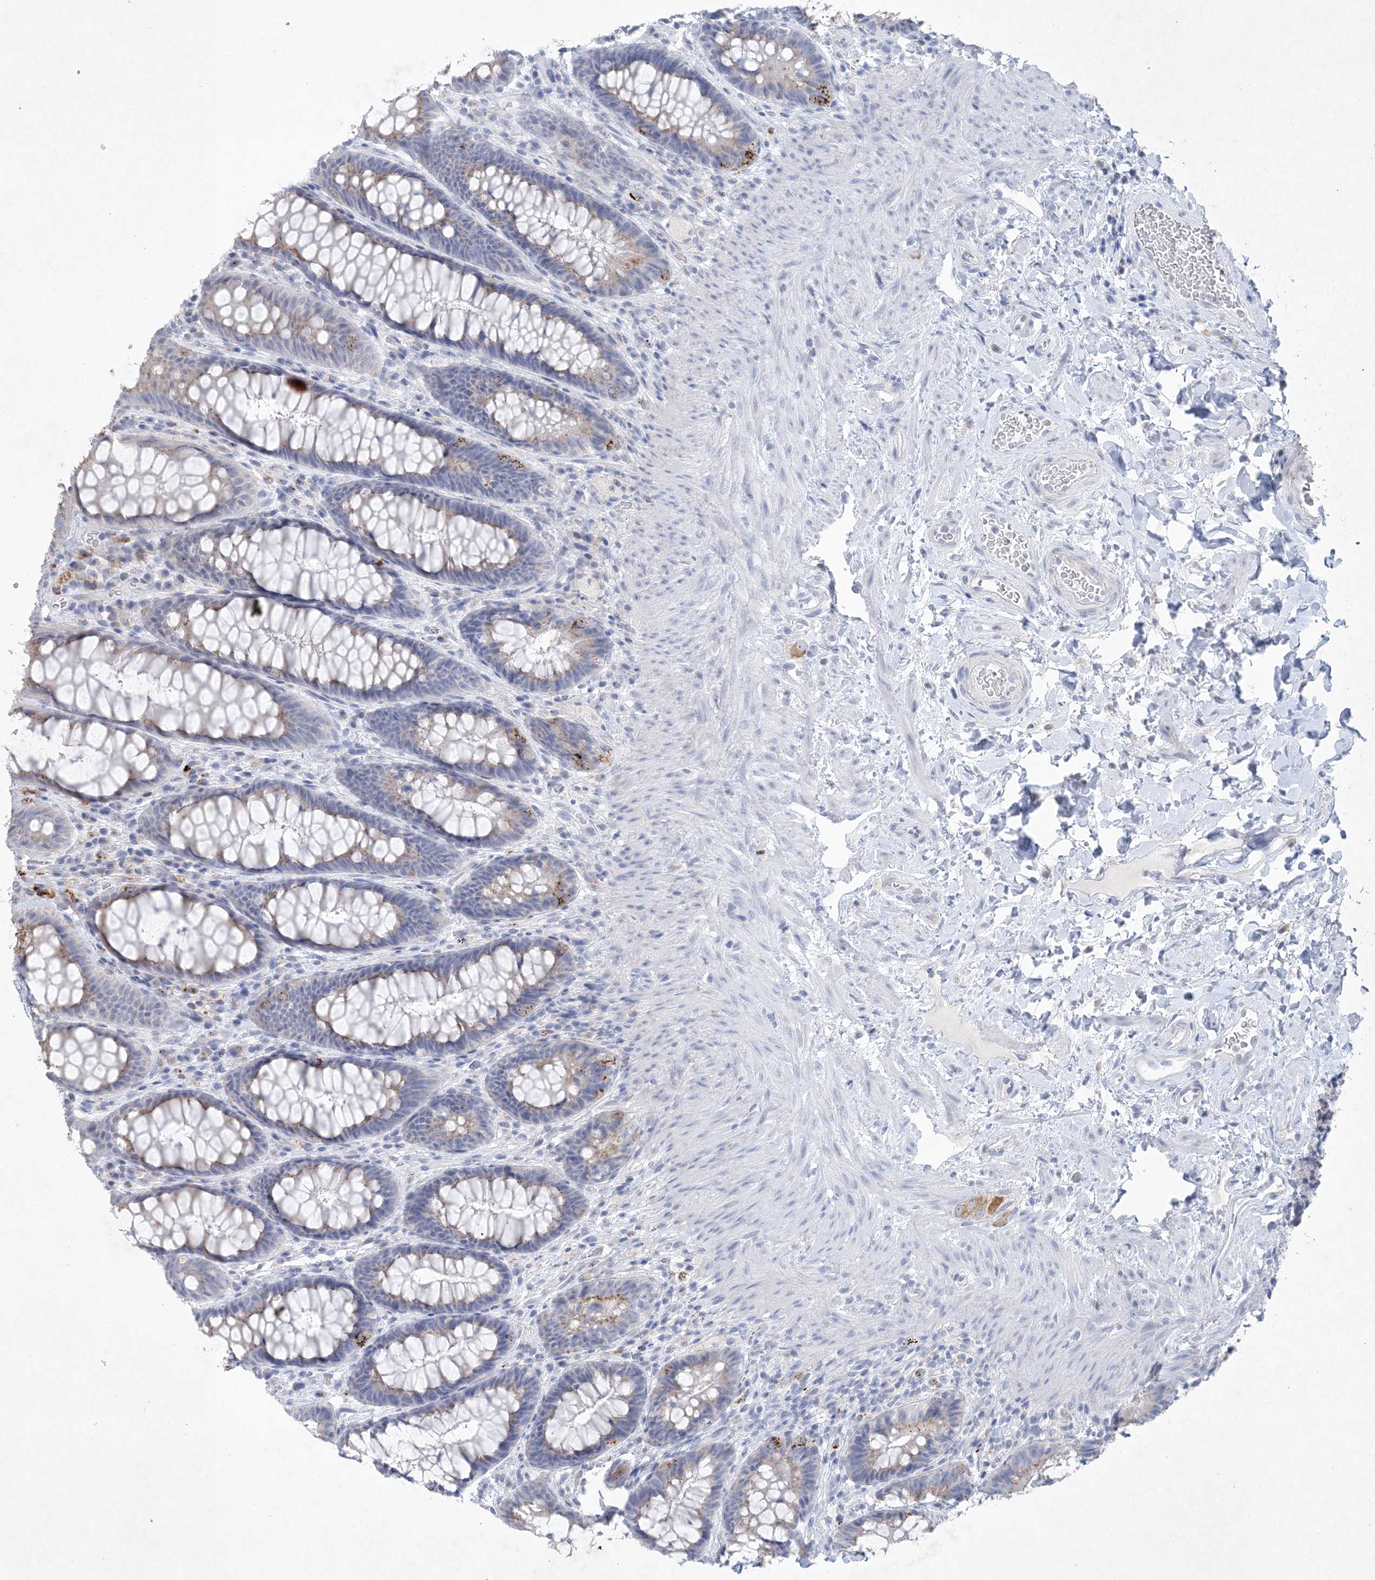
{"staining": {"intensity": "moderate", "quantity": "25%-75%", "location": "cytoplasmic/membranous"}, "tissue": "rectum", "cell_type": "Glandular cells", "image_type": "normal", "snomed": [{"axis": "morphology", "description": "Normal tissue, NOS"}, {"axis": "topography", "description": "Rectum"}], "caption": "A micrograph of rectum stained for a protein demonstrates moderate cytoplasmic/membranous brown staining in glandular cells.", "gene": "GABRG1", "patient": {"sex": "female", "age": 46}}